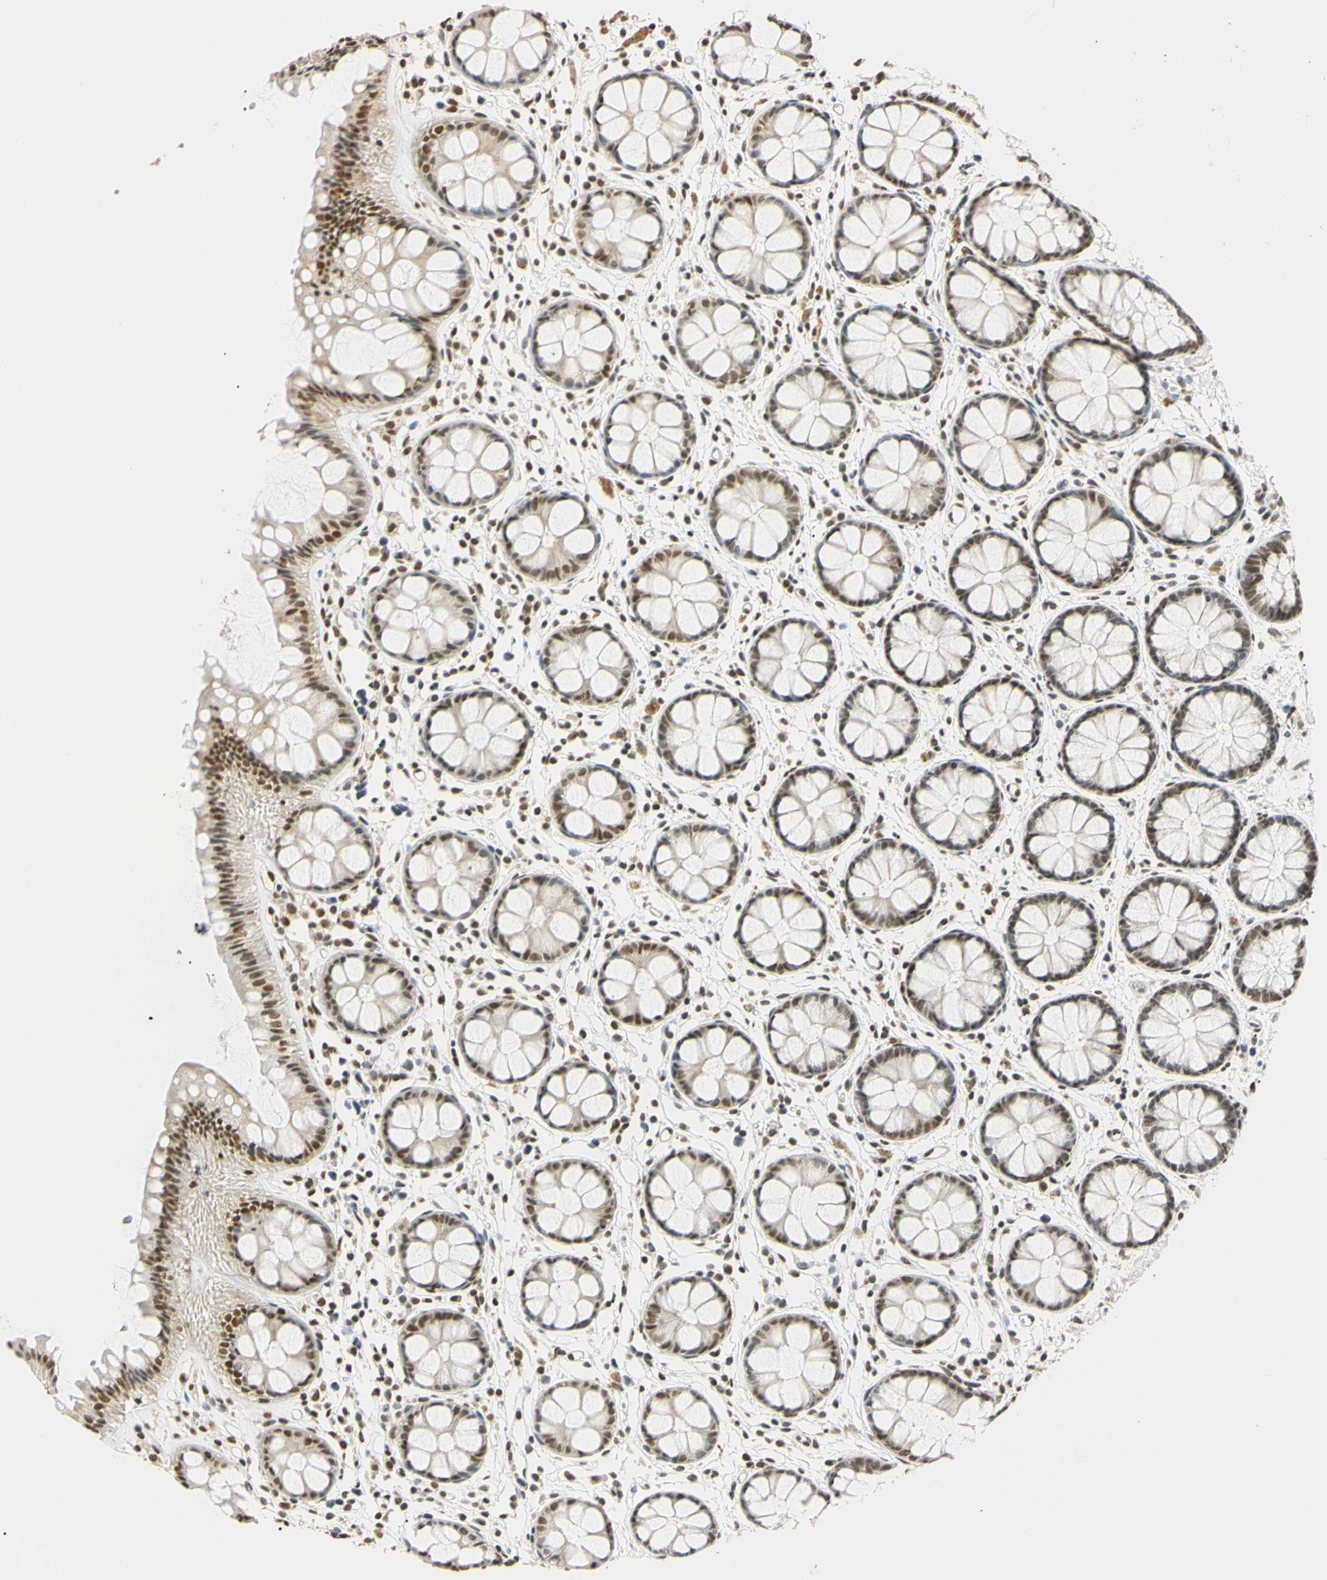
{"staining": {"intensity": "strong", "quantity": ">75%", "location": "nuclear"}, "tissue": "rectum", "cell_type": "Glandular cells", "image_type": "normal", "snomed": [{"axis": "morphology", "description": "Normal tissue, NOS"}, {"axis": "topography", "description": "Rectum"}], "caption": "Glandular cells exhibit high levels of strong nuclear positivity in about >75% of cells in normal rectum. The staining was performed using DAB to visualize the protein expression in brown, while the nuclei were stained in blue with hematoxylin (Magnification: 20x).", "gene": "SMARCA5", "patient": {"sex": "female", "age": 66}}